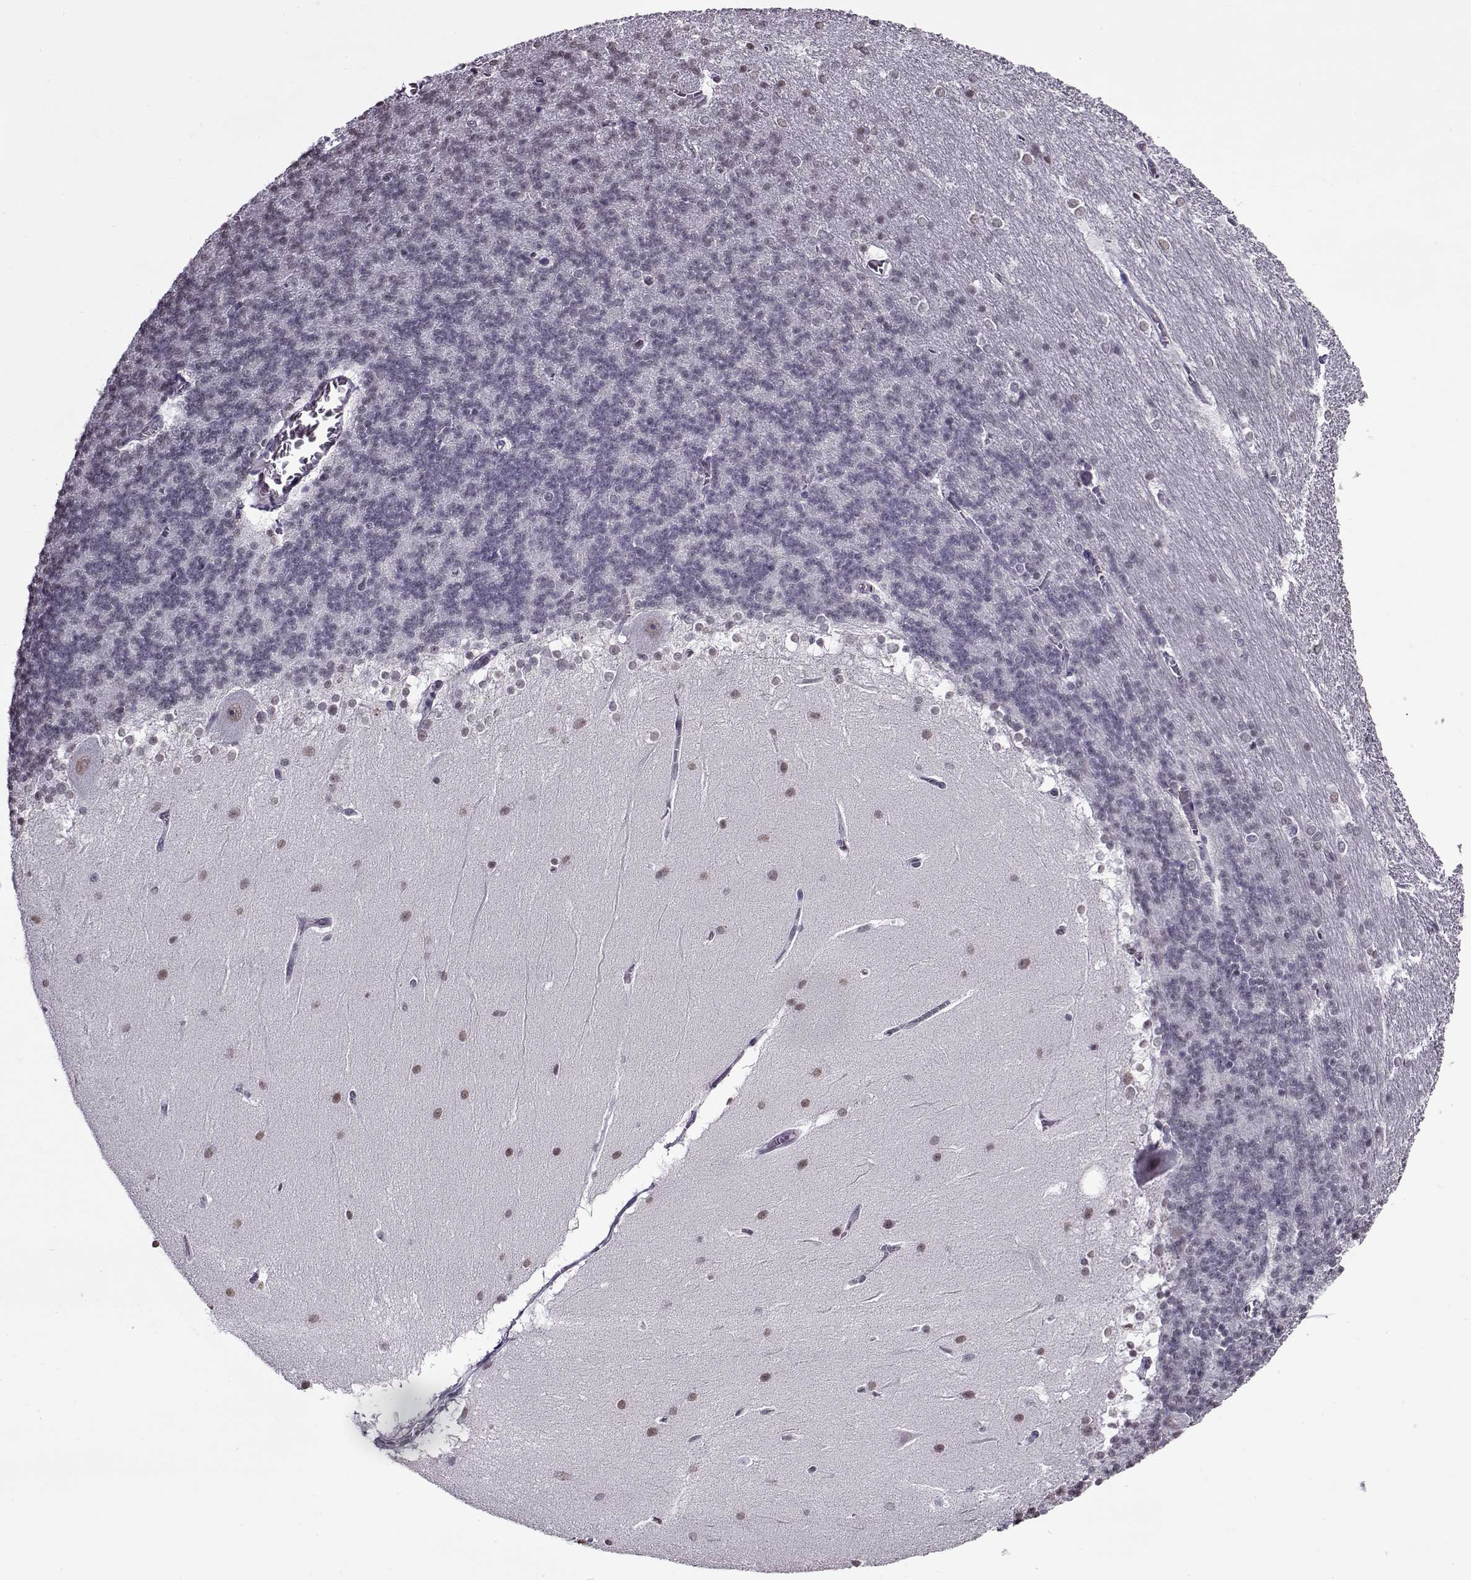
{"staining": {"intensity": "negative", "quantity": "none", "location": "none"}, "tissue": "cerebellum", "cell_type": "Cells in granular layer", "image_type": "normal", "snomed": [{"axis": "morphology", "description": "Normal tissue, NOS"}, {"axis": "topography", "description": "Cerebellum"}], "caption": "The histopathology image demonstrates no significant positivity in cells in granular layer of cerebellum.", "gene": "PRMT8", "patient": {"sex": "female", "age": 19}}